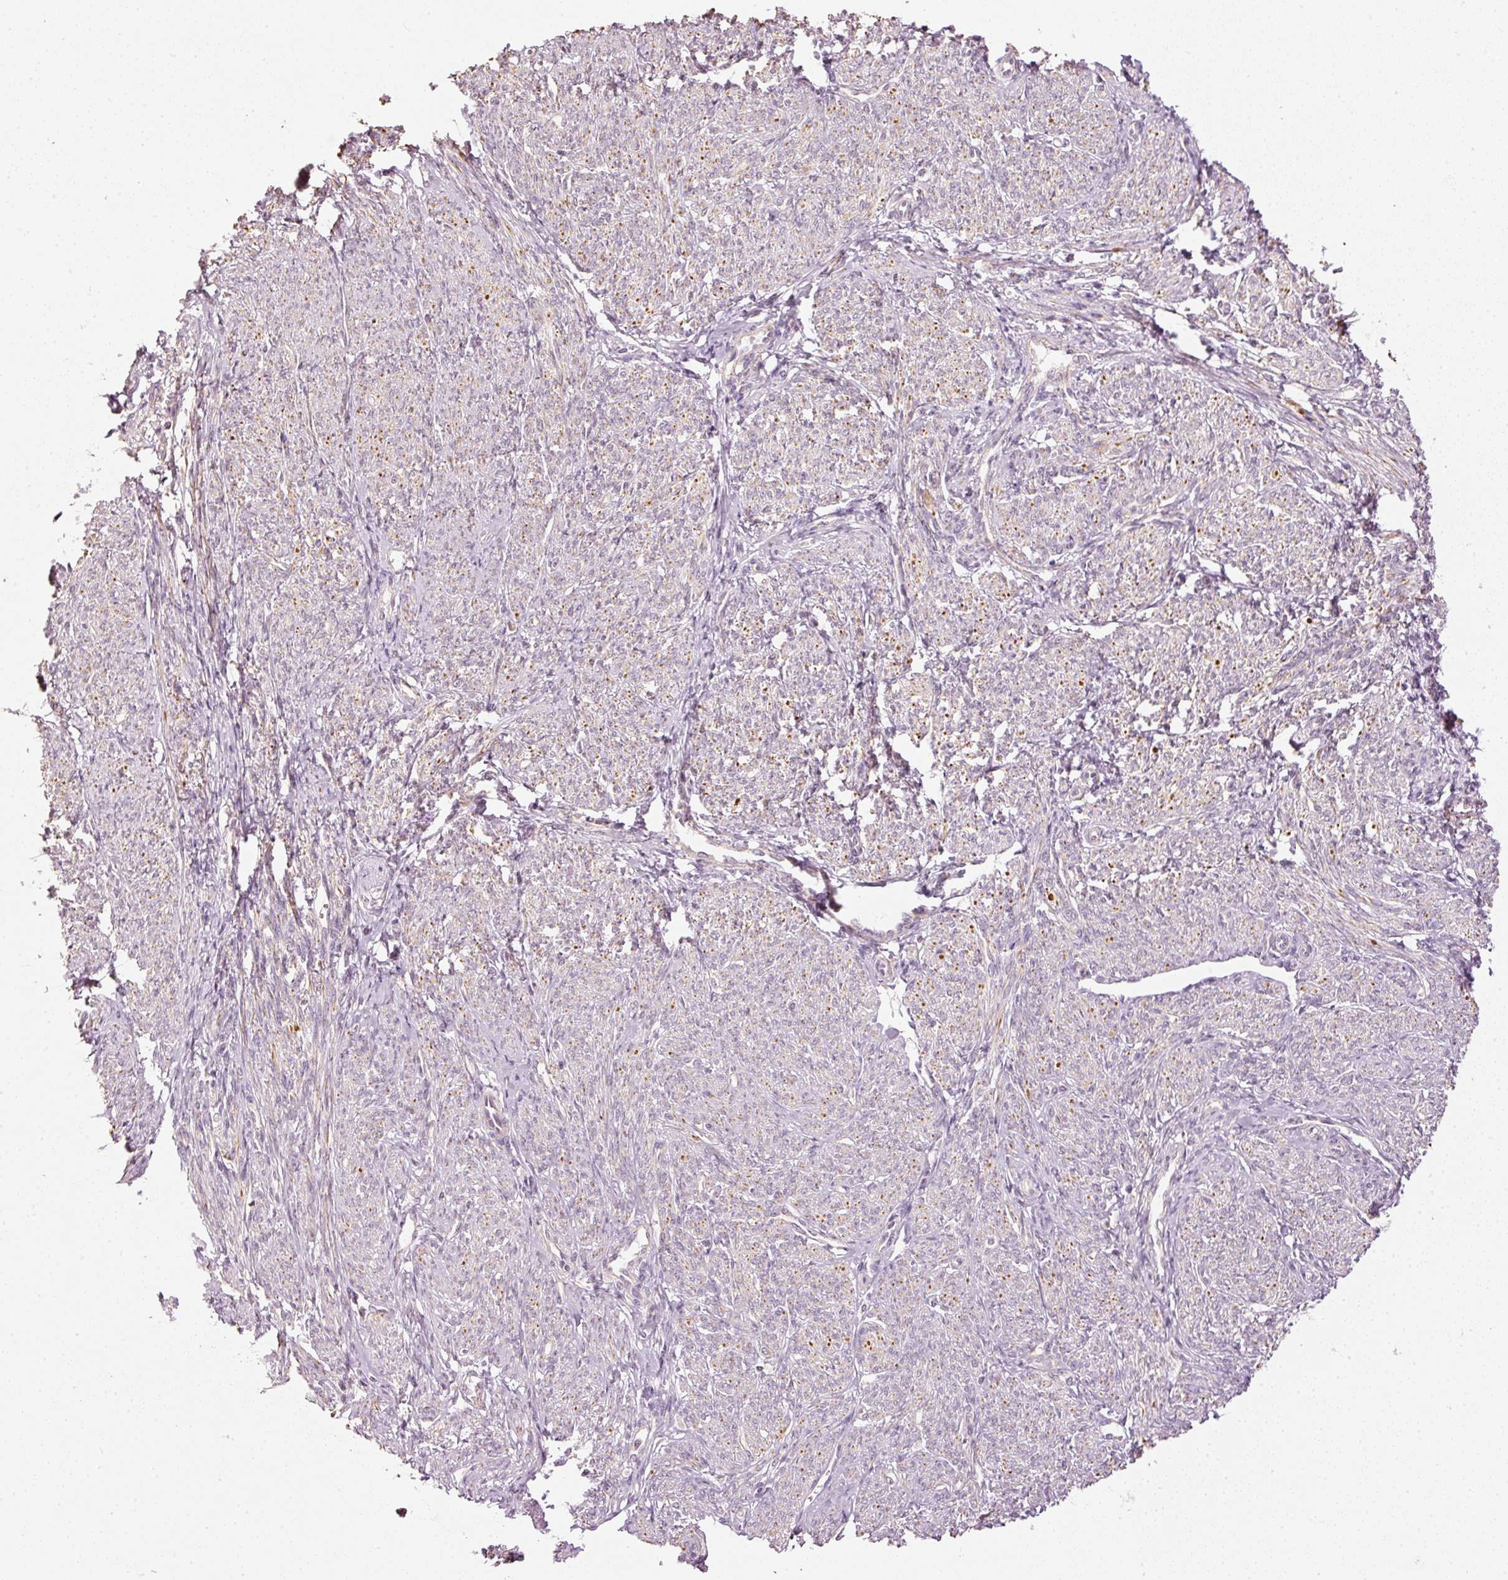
{"staining": {"intensity": "weak", "quantity": "25%-75%", "location": "cytoplasmic/membranous"}, "tissue": "smooth muscle", "cell_type": "Smooth muscle cells", "image_type": "normal", "snomed": [{"axis": "morphology", "description": "Normal tissue, NOS"}, {"axis": "topography", "description": "Smooth muscle"}], "caption": "The immunohistochemical stain shows weak cytoplasmic/membranous positivity in smooth muscle cells of unremarkable smooth muscle. (Stains: DAB (3,3'-diaminobenzidine) in brown, nuclei in blue, Microscopy: brightfield microscopy at high magnification).", "gene": "CDC20B", "patient": {"sex": "female", "age": 65}}